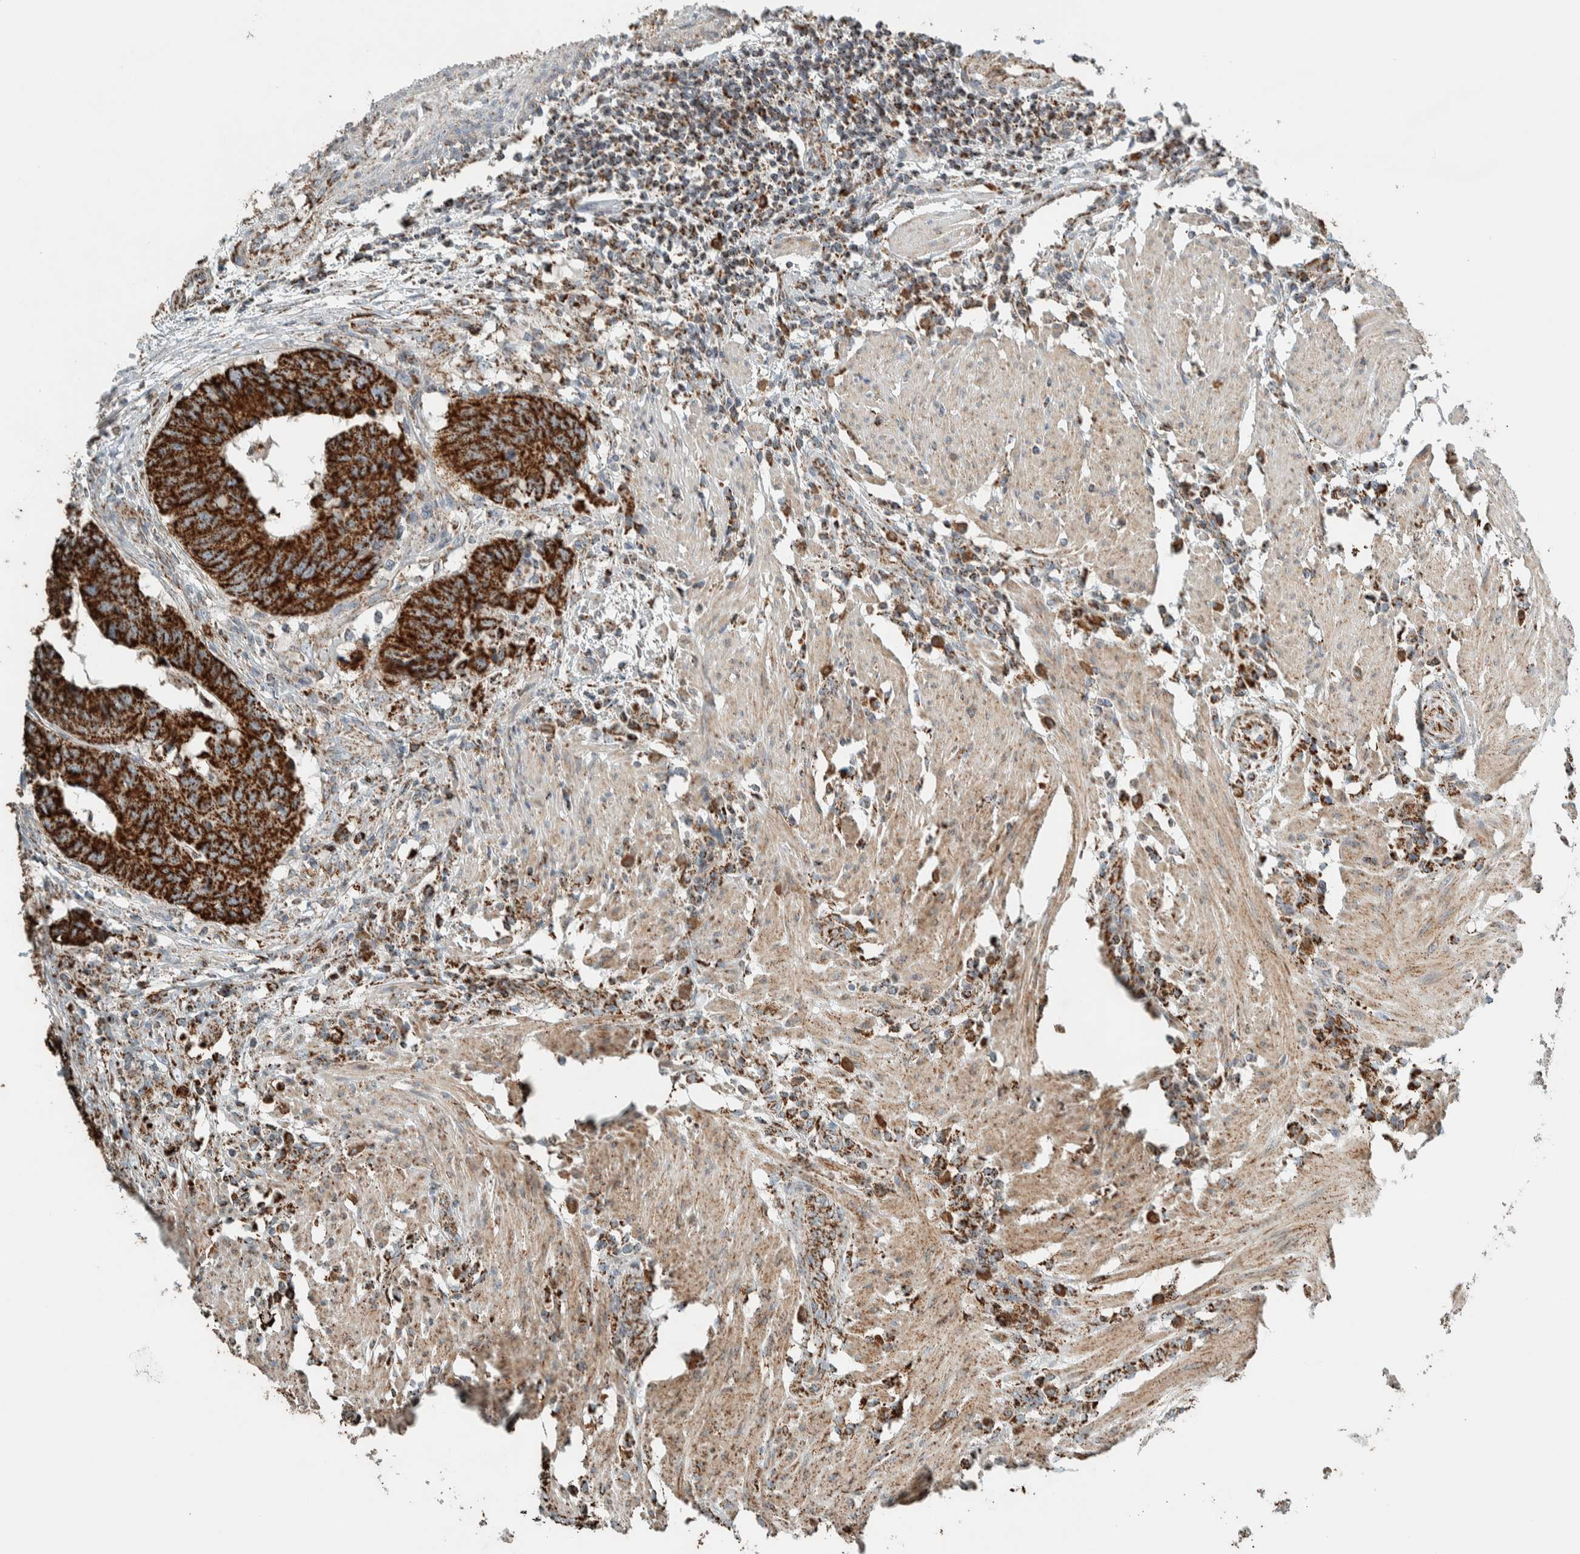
{"staining": {"intensity": "strong", "quantity": ">75%", "location": "cytoplasmic/membranous"}, "tissue": "colorectal cancer", "cell_type": "Tumor cells", "image_type": "cancer", "snomed": [{"axis": "morphology", "description": "Adenocarcinoma, NOS"}, {"axis": "topography", "description": "Colon"}], "caption": "Immunohistochemical staining of colorectal cancer shows strong cytoplasmic/membranous protein expression in approximately >75% of tumor cells.", "gene": "ZNF454", "patient": {"sex": "male", "age": 56}}